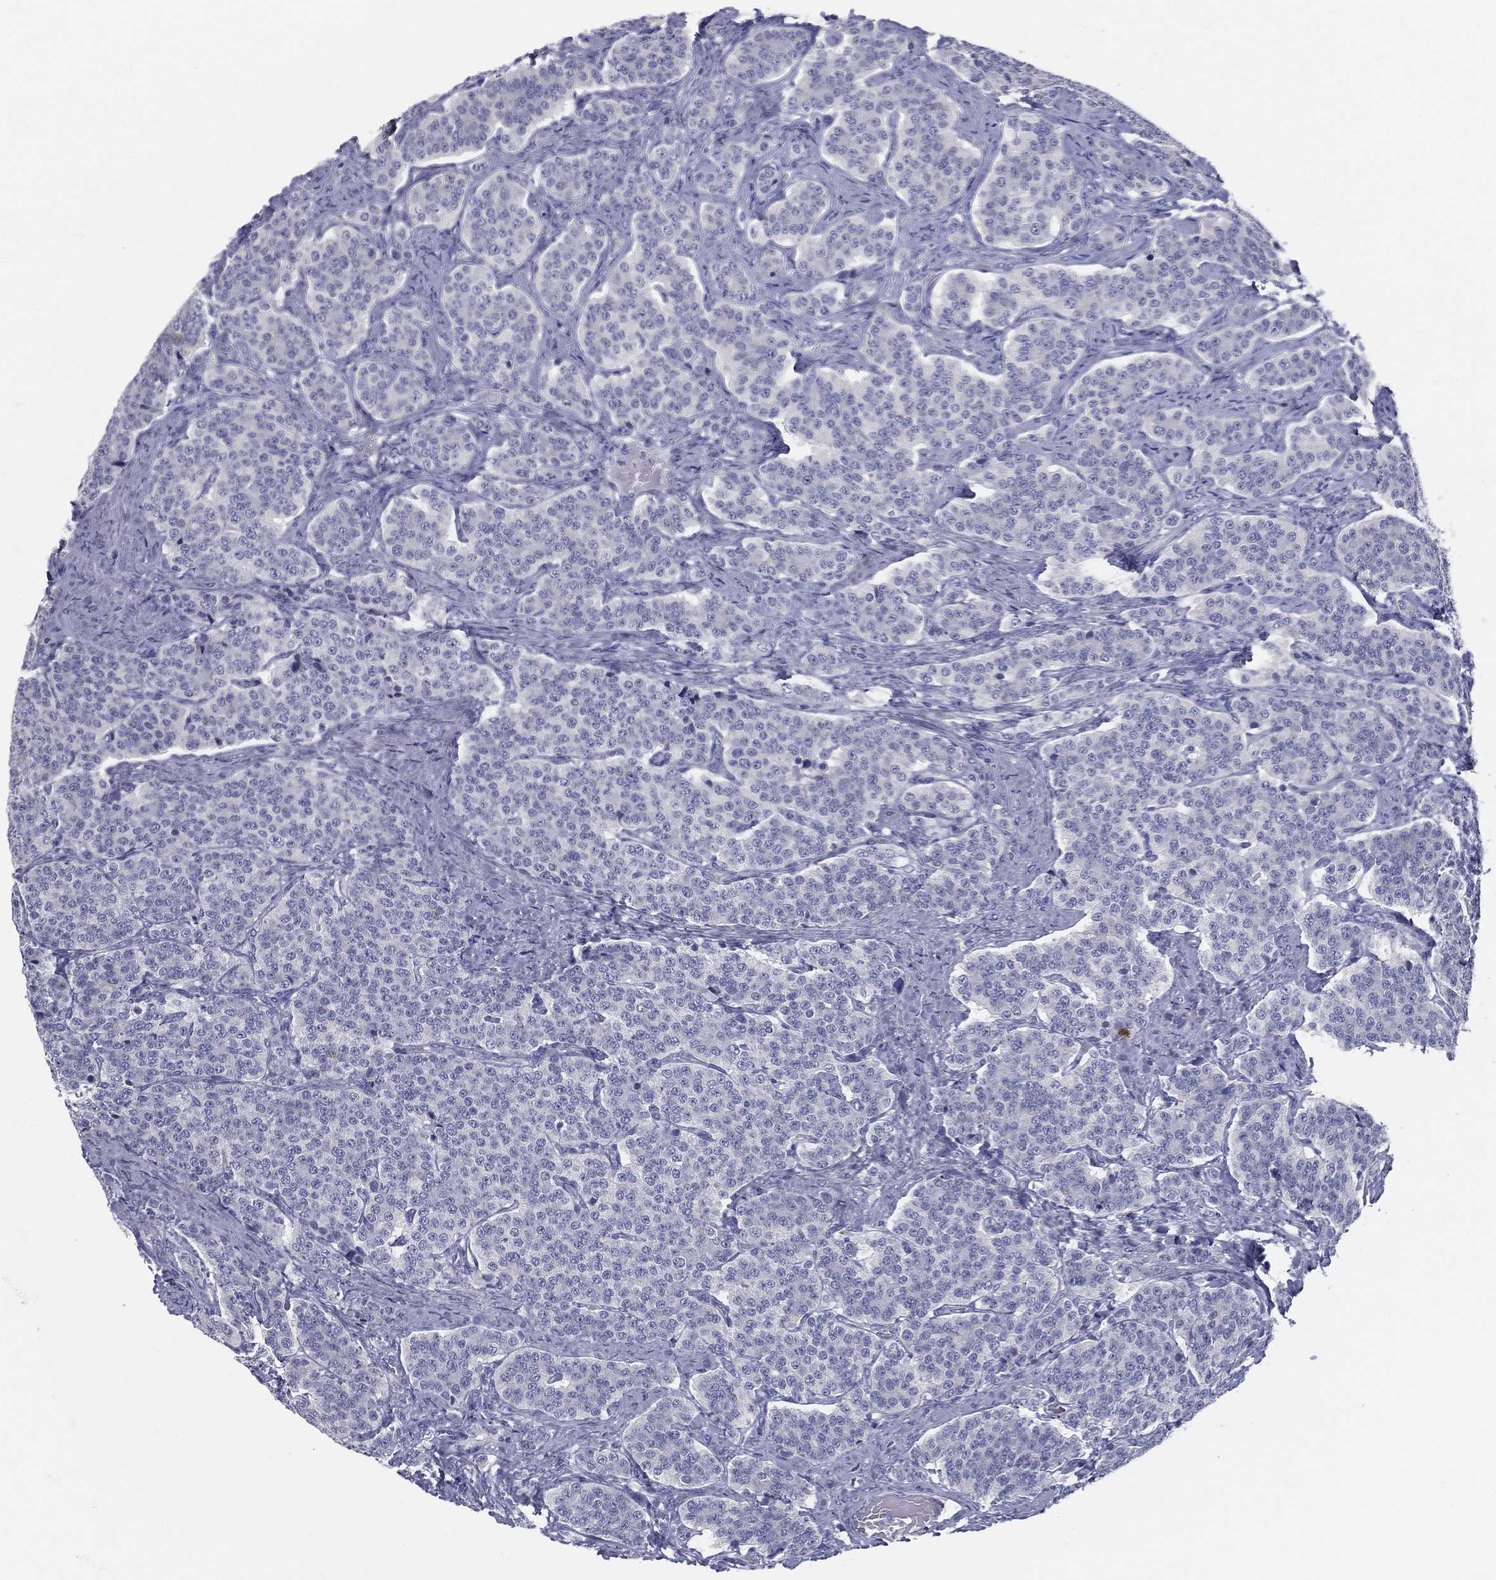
{"staining": {"intensity": "negative", "quantity": "none", "location": "none"}, "tissue": "carcinoid", "cell_type": "Tumor cells", "image_type": "cancer", "snomed": [{"axis": "morphology", "description": "Carcinoid, malignant, NOS"}, {"axis": "topography", "description": "Small intestine"}], "caption": "IHC image of carcinoid (malignant) stained for a protein (brown), which shows no staining in tumor cells.", "gene": "STS", "patient": {"sex": "female", "age": 58}}